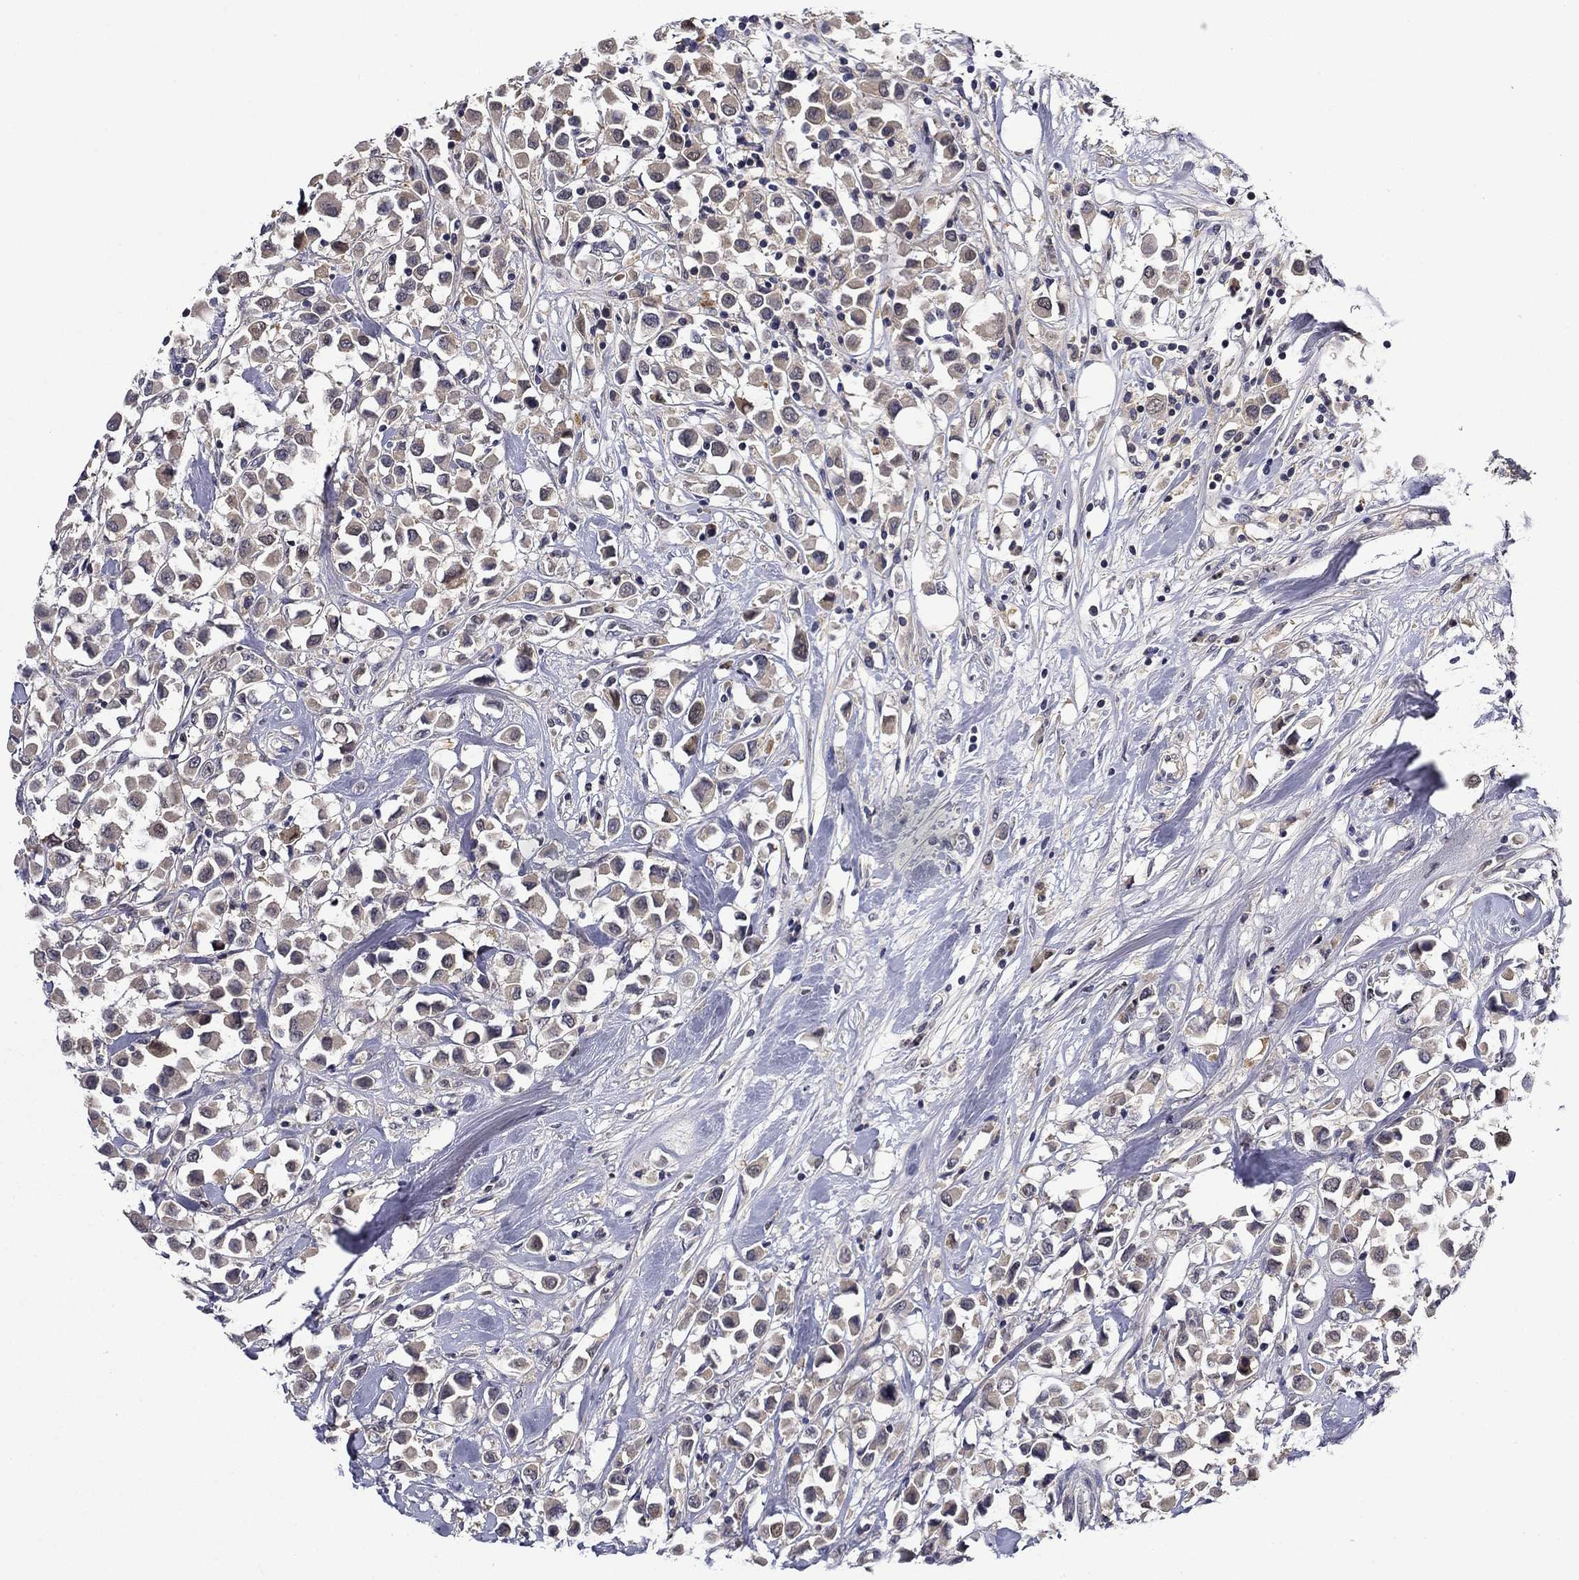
{"staining": {"intensity": "weak", "quantity": "<25%", "location": "cytoplasmic/membranous"}, "tissue": "breast cancer", "cell_type": "Tumor cells", "image_type": "cancer", "snomed": [{"axis": "morphology", "description": "Duct carcinoma"}, {"axis": "topography", "description": "Breast"}], "caption": "This is an immunohistochemistry image of human infiltrating ductal carcinoma (breast). There is no expression in tumor cells.", "gene": "DDTL", "patient": {"sex": "female", "age": 61}}